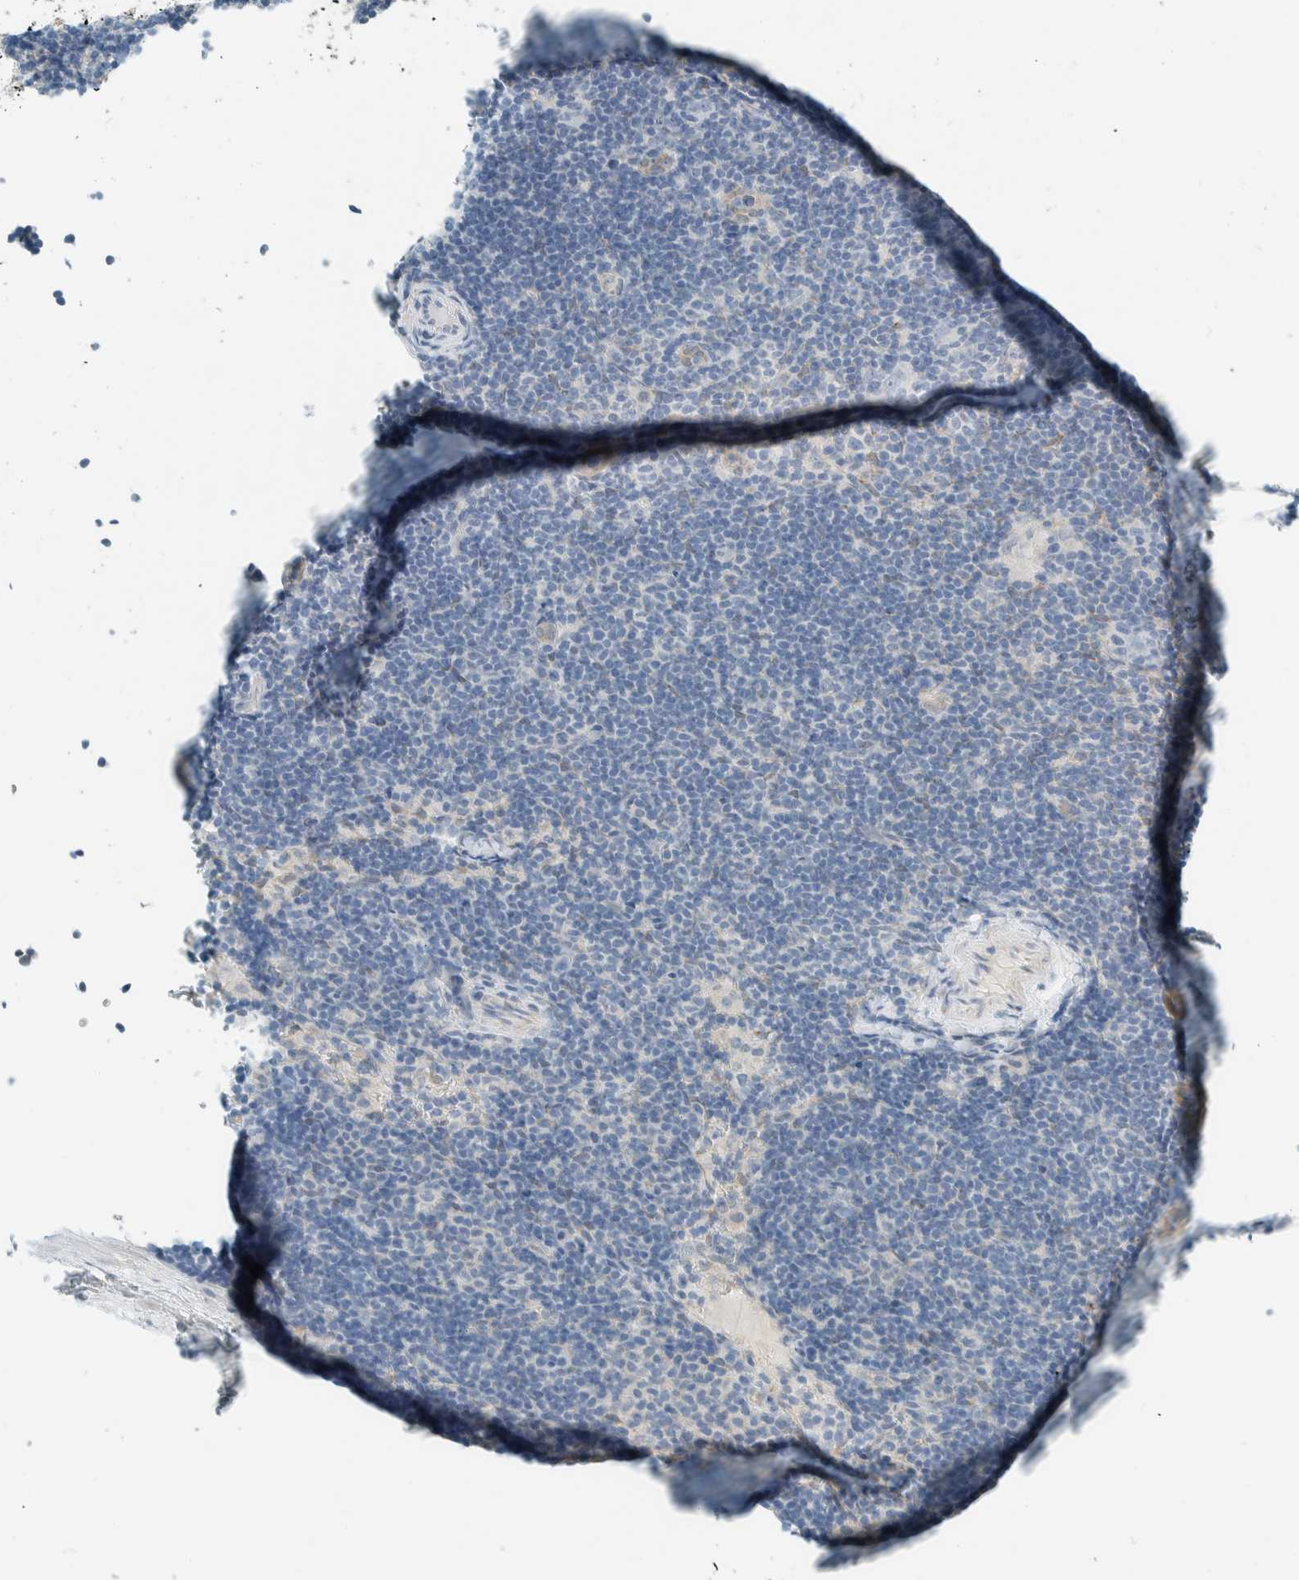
{"staining": {"intensity": "negative", "quantity": "none", "location": "none"}, "tissue": "lymphoma", "cell_type": "Tumor cells", "image_type": "cancer", "snomed": [{"axis": "morphology", "description": "Hodgkin's disease, NOS"}, {"axis": "topography", "description": "Lymph node"}], "caption": "Human lymphoma stained for a protein using immunohistochemistry (IHC) shows no positivity in tumor cells.", "gene": "ALDH7A1", "patient": {"sex": "female", "age": 57}}